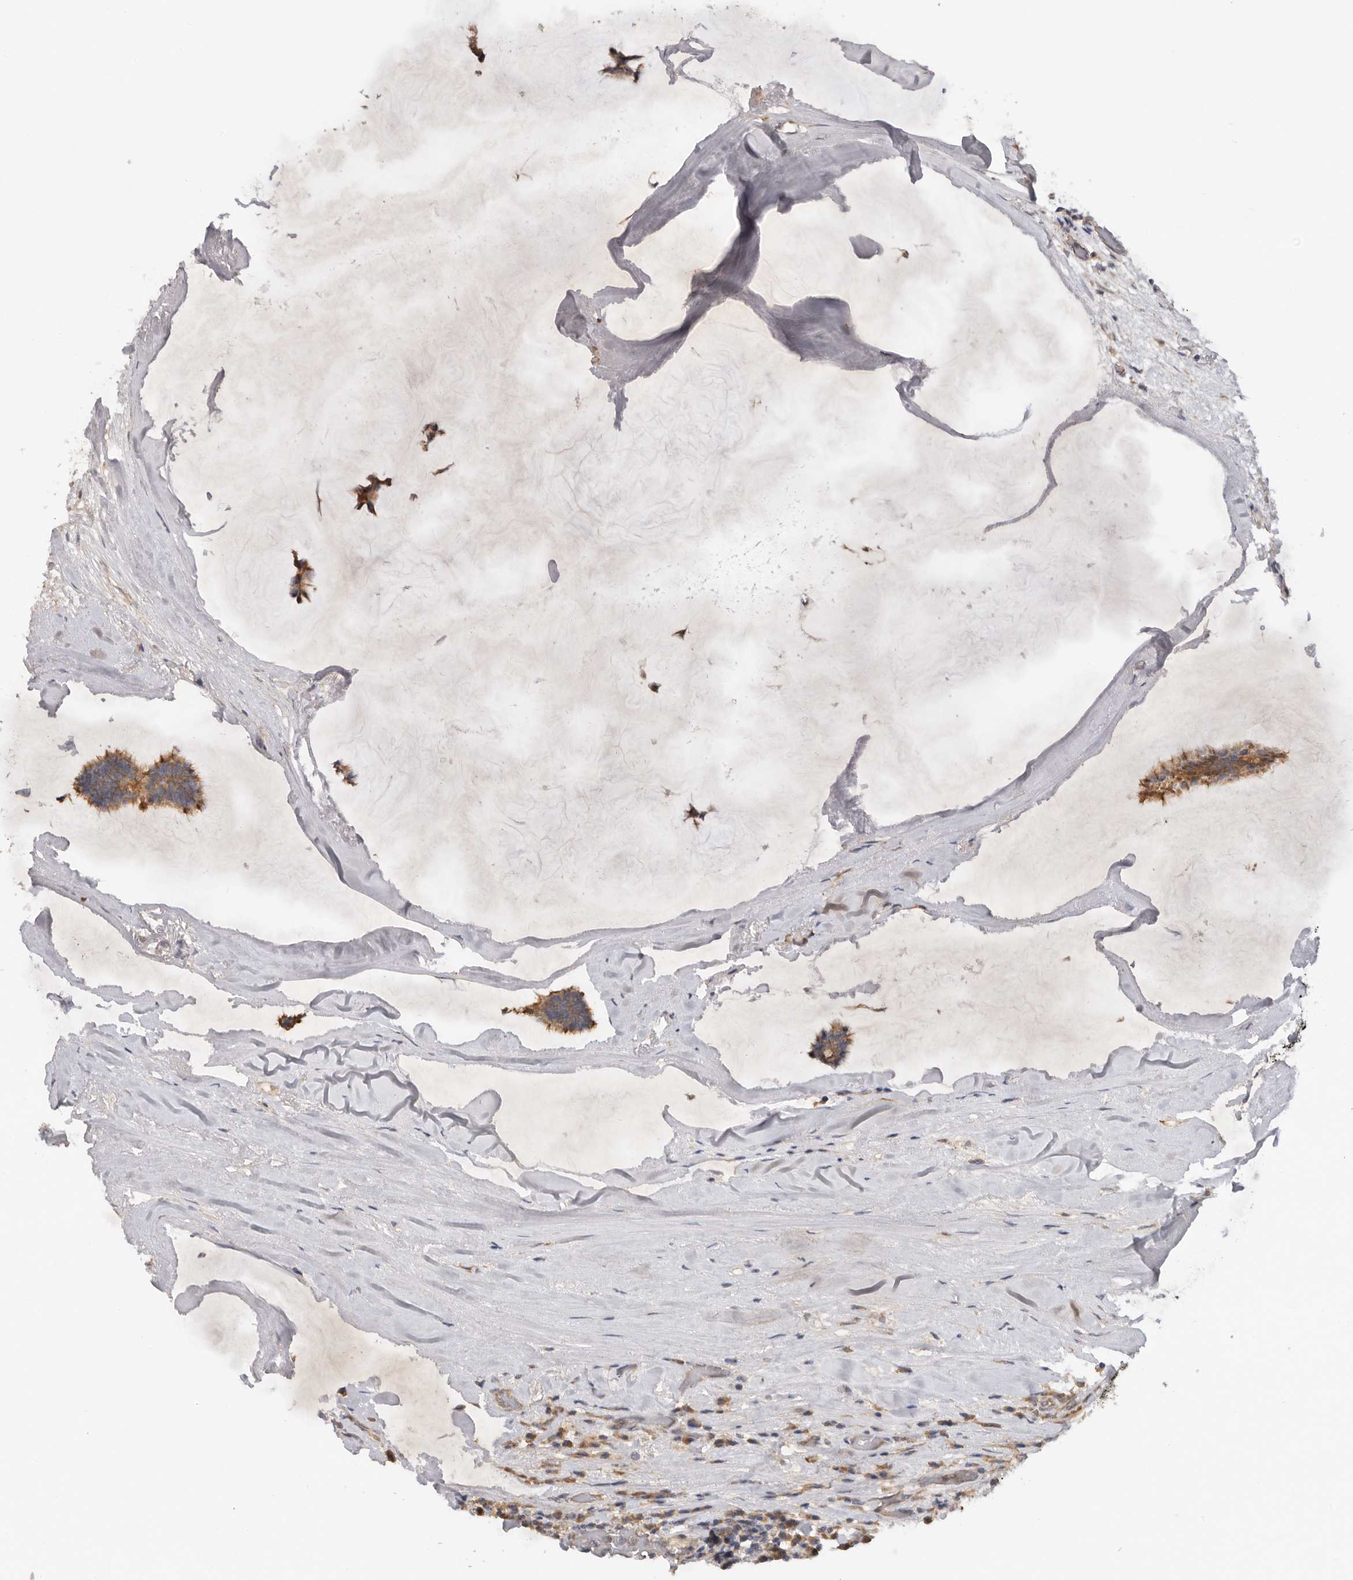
{"staining": {"intensity": "moderate", "quantity": ">75%", "location": "cytoplasmic/membranous"}, "tissue": "breast cancer", "cell_type": "Tumor cells", "image_type": "cancer", "snomed": [{"axis": "morphology", "description": "Duct carcinoma"}, {"axis": "topography", "description": "Breast"}], "caption": "DAB (3,3'-diaminobenzidine) immunohistochemical staining of human infiltrating ductal carcinoma (breast) reveals moderate cytoplasmic/membranous protein expression in approximately >75% of tumor cells.", "gene": "PPP1R42", "patient": {"sex": "female", "age": 93}}